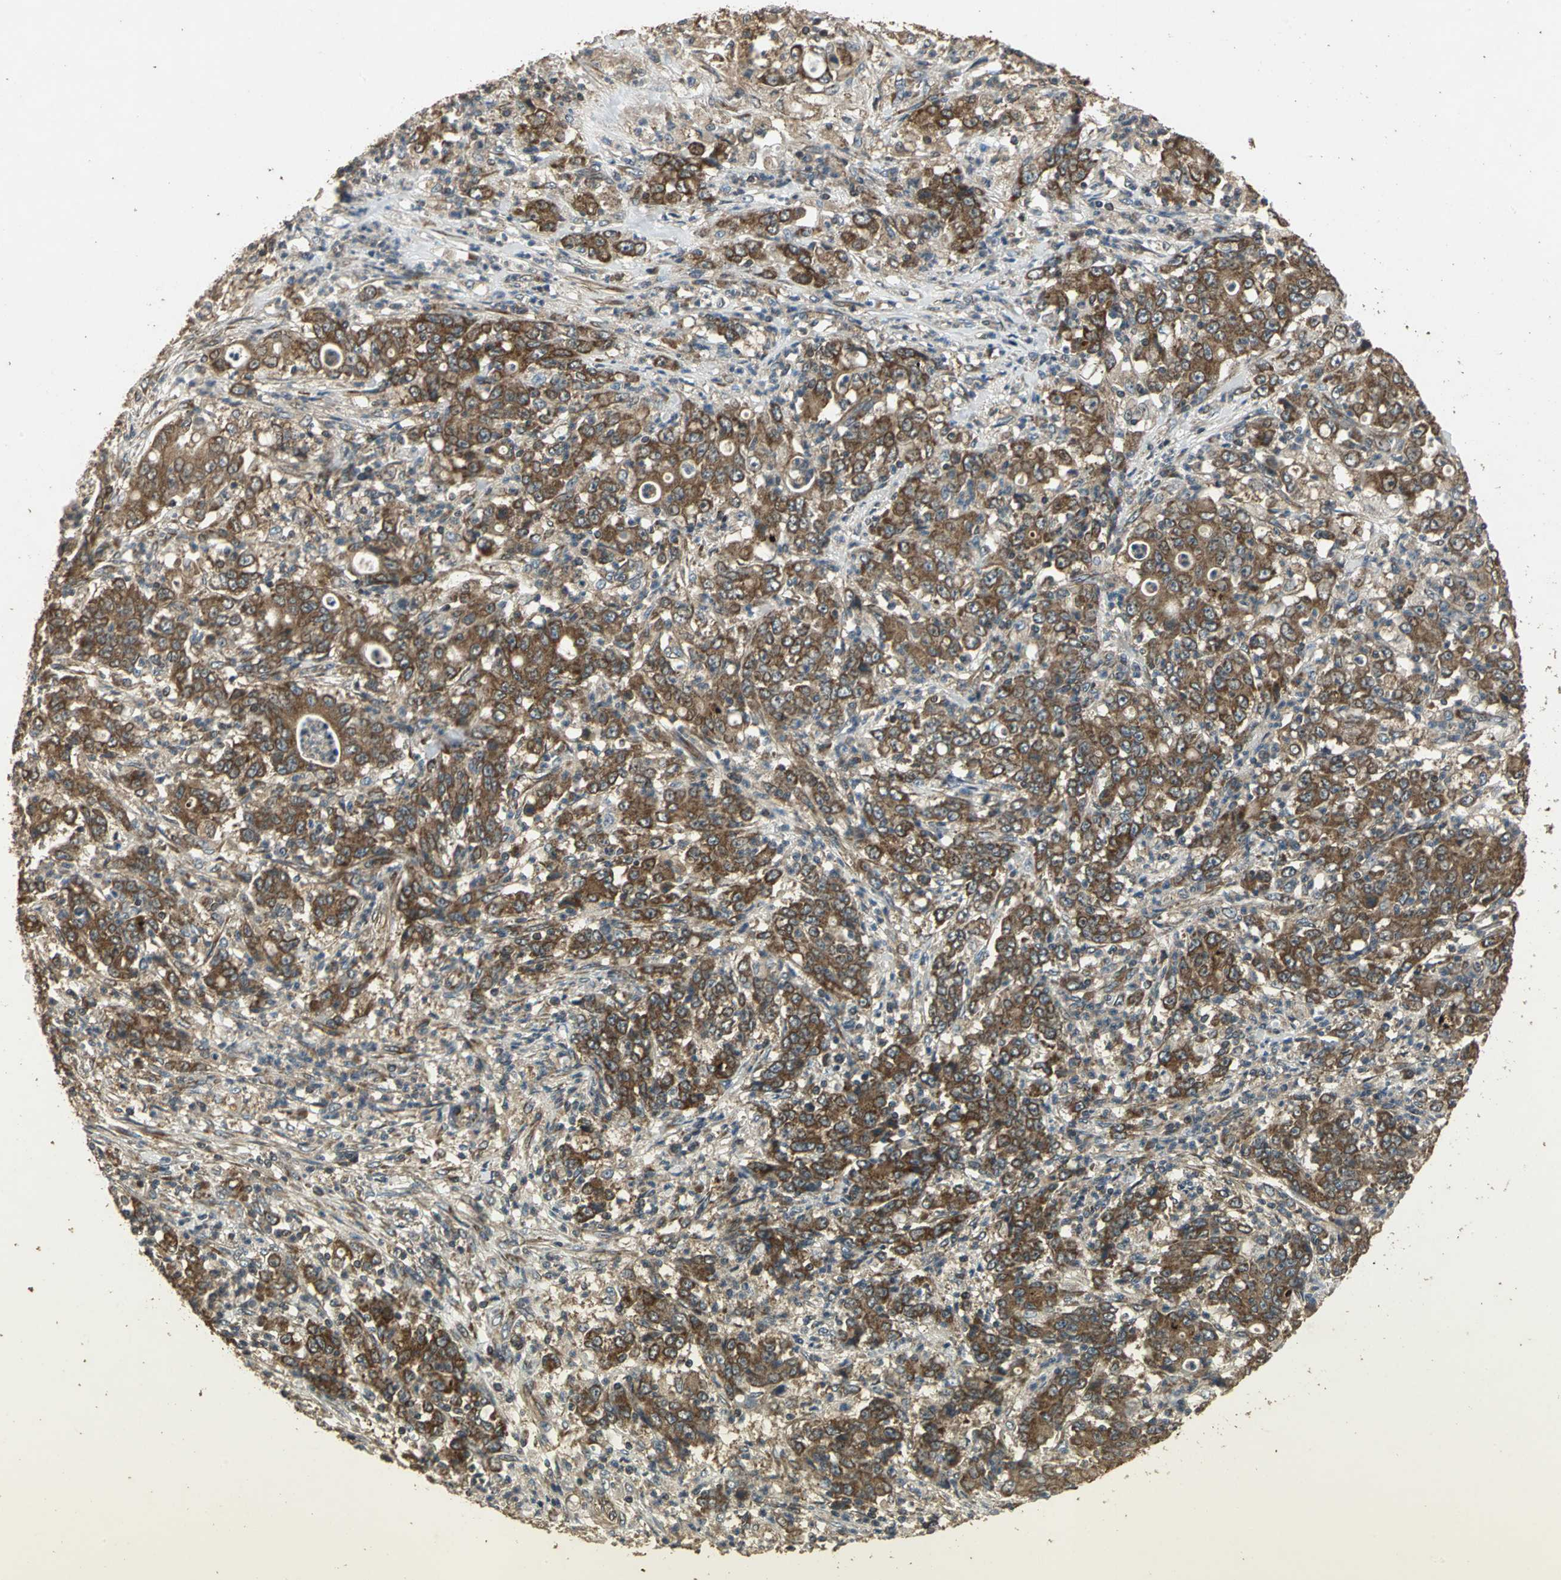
{"staining": {"intensity": "strong", "quantity": ">75%", "location": "cytoplasmic/membranous"}, "tissue": "stomach cancer", "cell_type": "Tumor cells", "image_type": "cancer", "snomed": [{"axis": "morphology", "description": "Adenocarcinoma, NOS"}, {"axis": "topography", "description": "Stomach, lower"}], "caption": "Immunohistochemical staining of human adenocarcinoma (stomach) displays high levels of strong cytoplasmic/membranous positivity in about >75% of tumor cells.", "gene": "KANK1", "patient": {"sex": "female", "age": 71}}